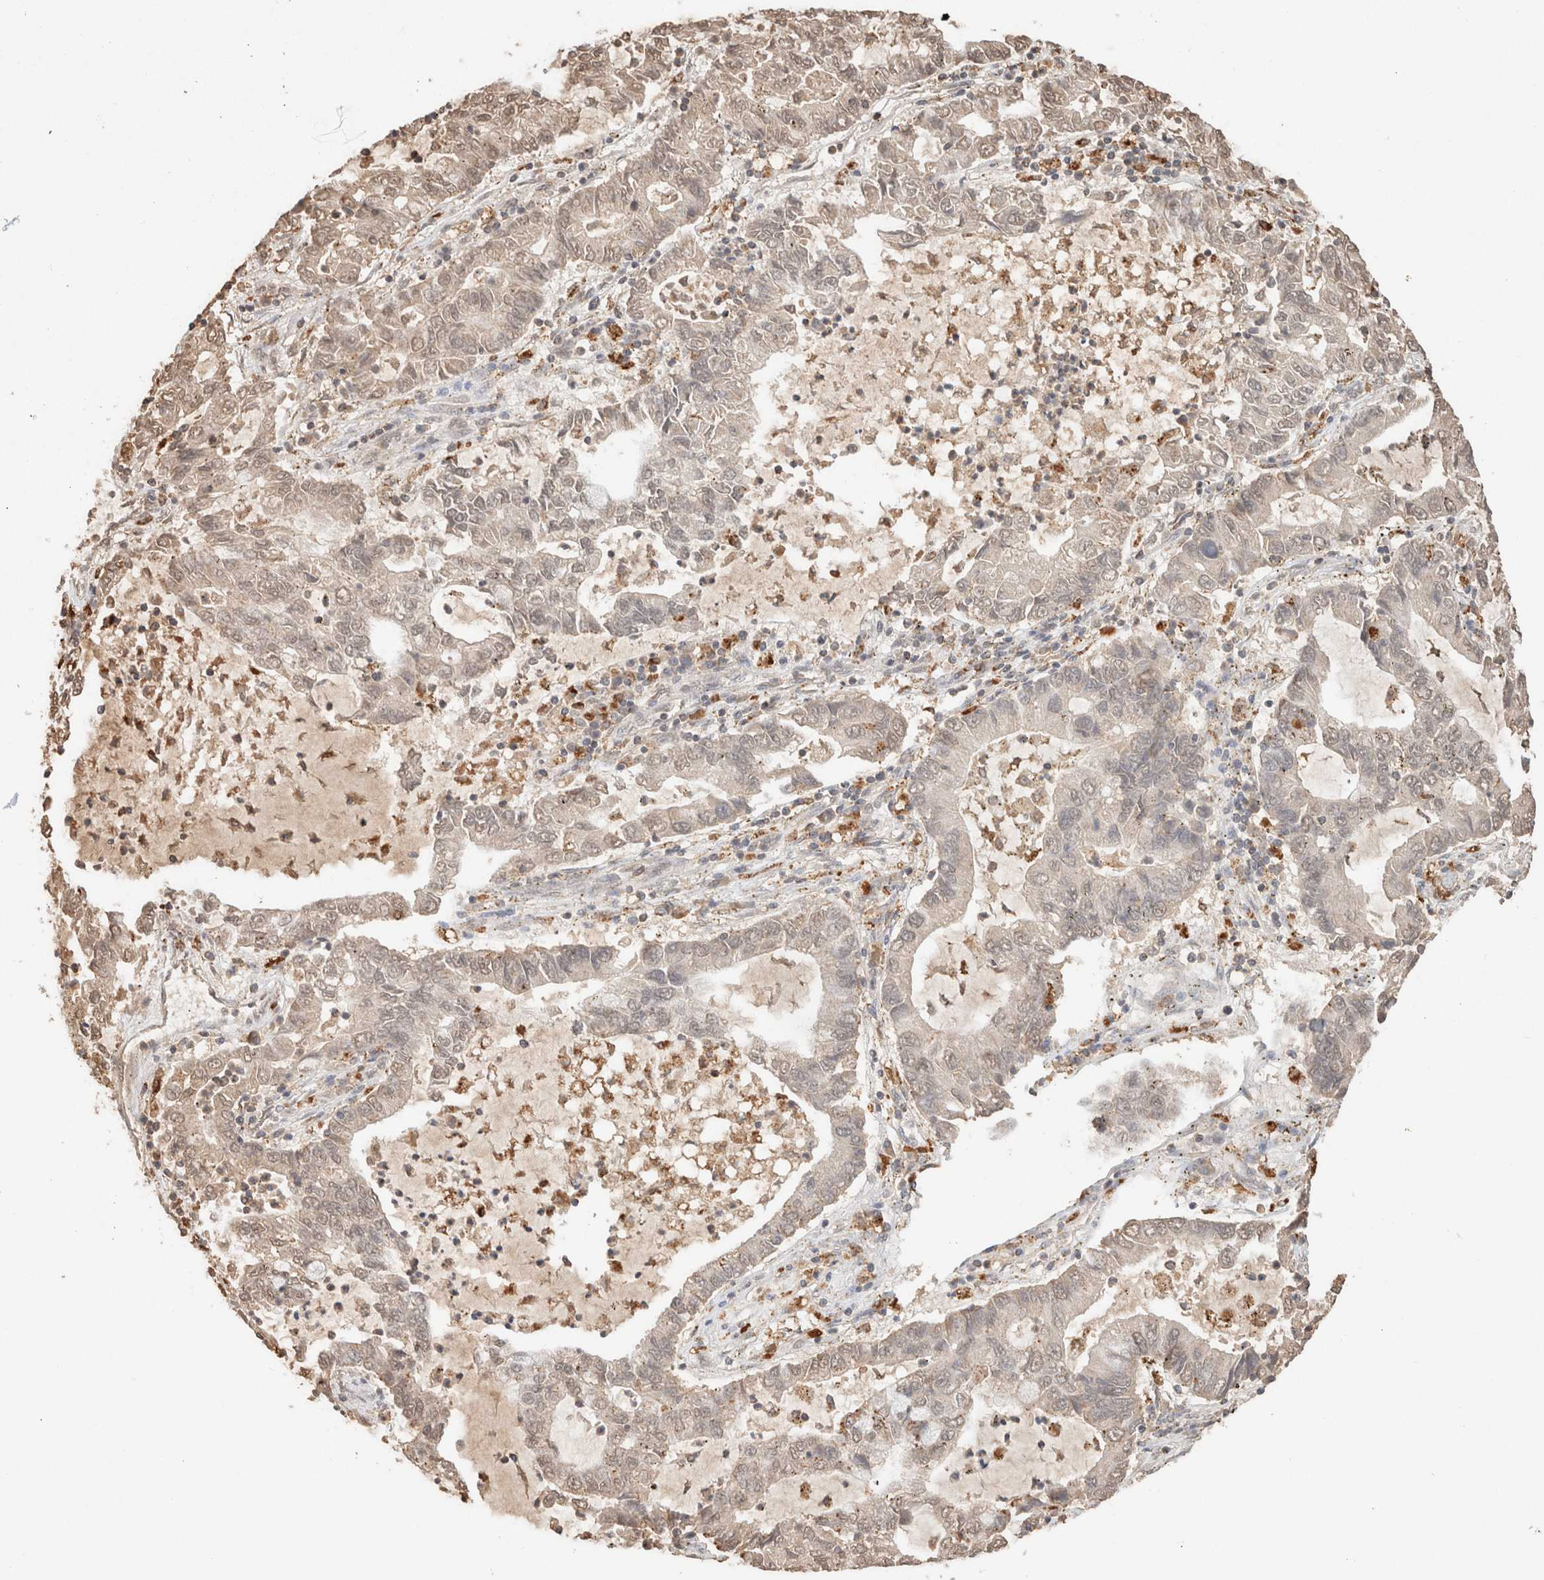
{"staining": {"intensity": "weak", "quantity": "25%-75%", "location": "cytoplasmic/membranous,nuclear"}, "tissue": "lung cancer", "cell_type": "Tumor cells", "image_type": "cancer", "snomed": [{"axis": "morphology", "description": "Adenocarcinoma, NOS"}, {"axis": "topography", "description": "Lung"}], "caption": "An immunohistochemistry (IHC) photomicrograph of tumor tissue is shown. Protein staining in brown highlights weak cytoplasmic/membranous and nuclear positivity in lung cancer (adenocarcinoma) within tumor cells. Using DAB (3,3'-diaminobenzidine) (brown) and hematoxylin (blue) stains, captured at high magnification using brightfield microscopy.", "gene": "CTSC", "patient": {"sex": "female", "age": 51}}